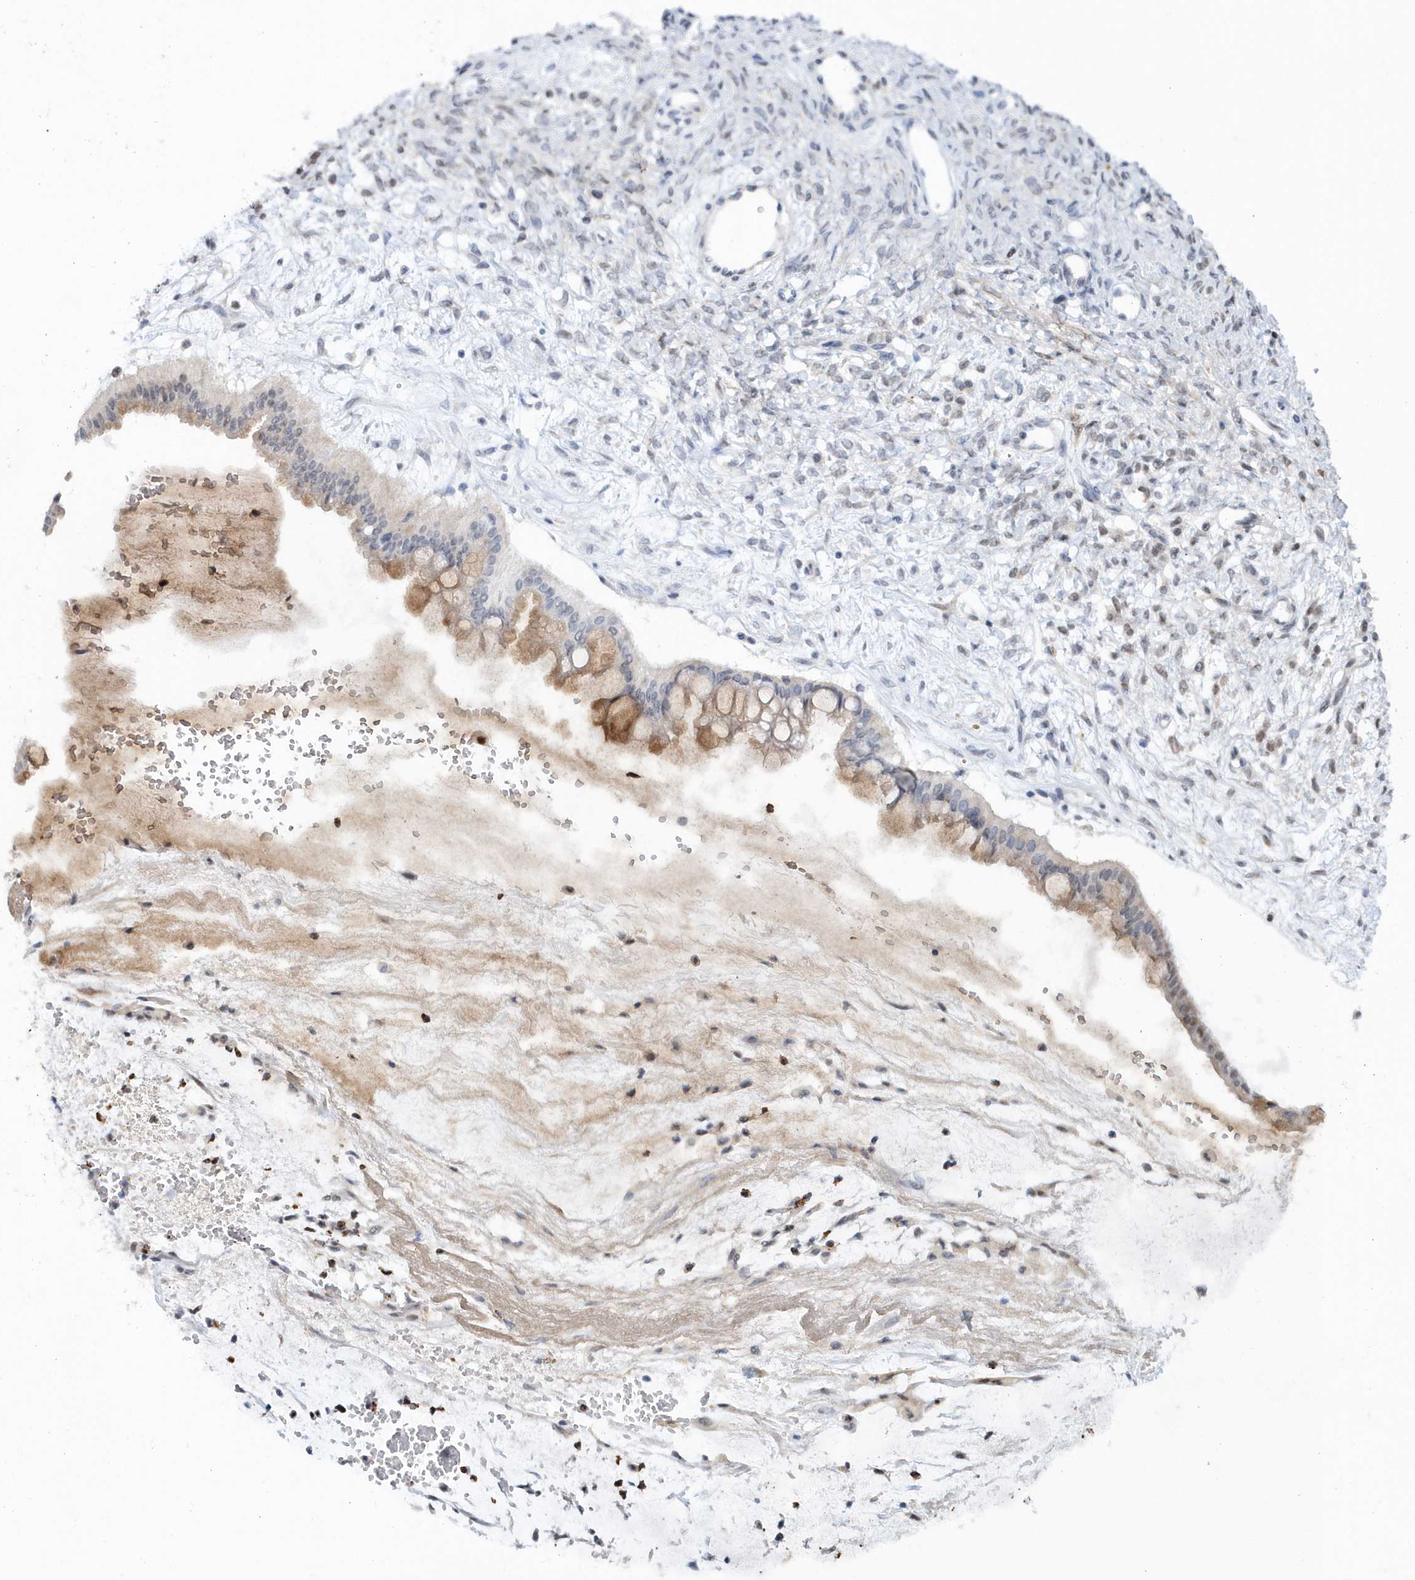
{"staining": {"intensity": "moderate", "quantity": "25%-75%", "location": "cytoplasmic/membranous"}, "tissue": "ovarian cancer", "cell_type": "Tumor cells", "image_type": "cancer", "snomed": [{"axis": "morphology", "description": "Cystadenocarcinoma, mucinous, NOS"}, {"axis": "topography", "description": "Ovary"}], "caption": "Brown immunohistochemical staining in ovarian mucinous cystadenocarcinoma exhibits moderate cytoplasmic/membranous expression in about 25%-75% of tumor cells.", "gene": "ASCL4", "patient": {"sex": "female", "age": 73}}